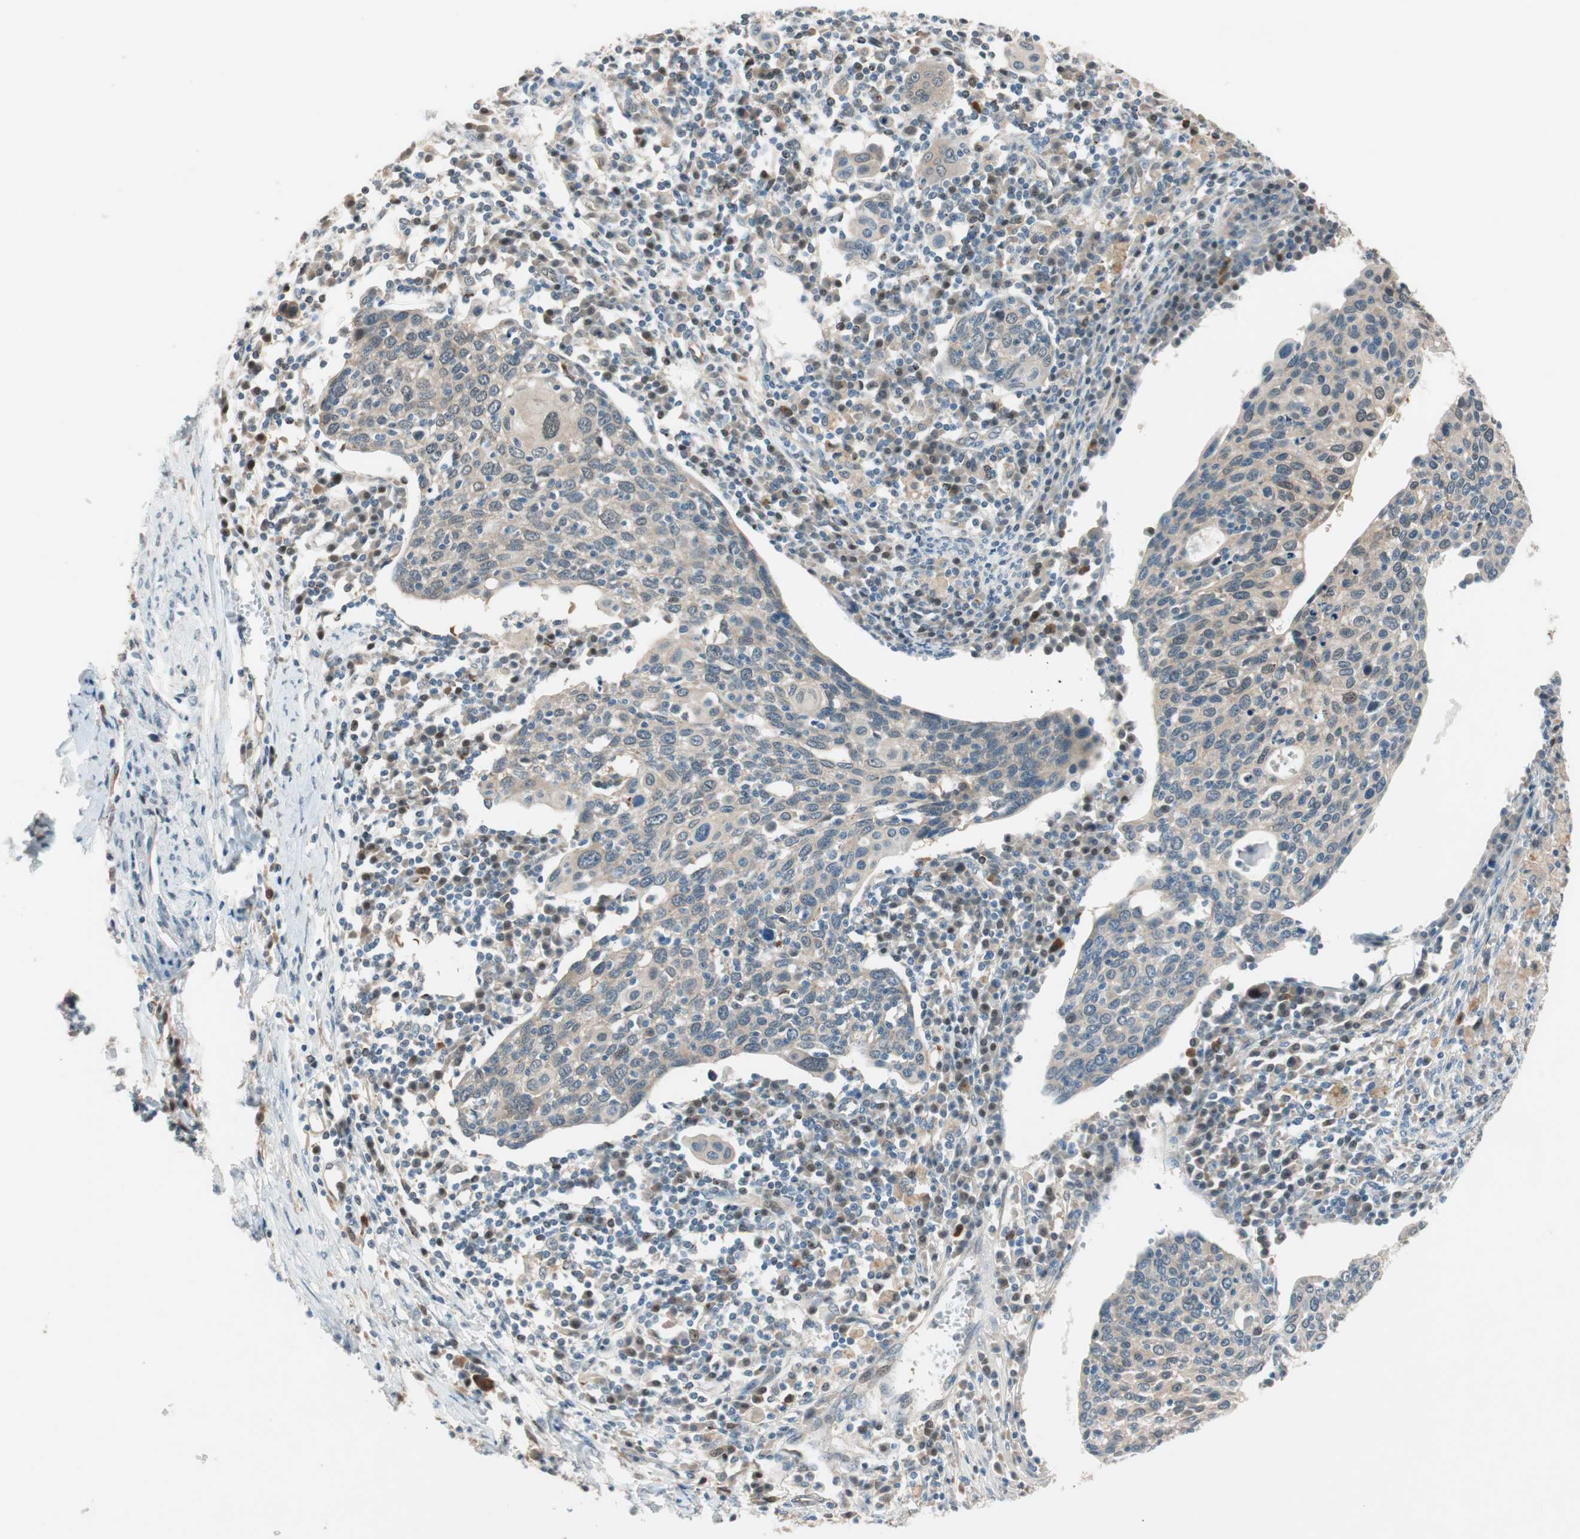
{"staining": {"intensity": "weak", "quantity": "<25%", "location": "cytoplasmic/membranous"}, "tissue": "cervical cancer", "cell_type": "Tumor cells", "image_type": "cancer", "snomed": [{"axis": "morphology", "description": "Squamous cell carcinoma, NOS"}, {"axis": "topography", "description": "Cervix"}], "caption": "The micrograph exhibits no staining of tumor cells in cervical cancer (squamous cell carcinoma).", "gene": "PIK3R3", "patient": {"sex": "female", "age": 40}}